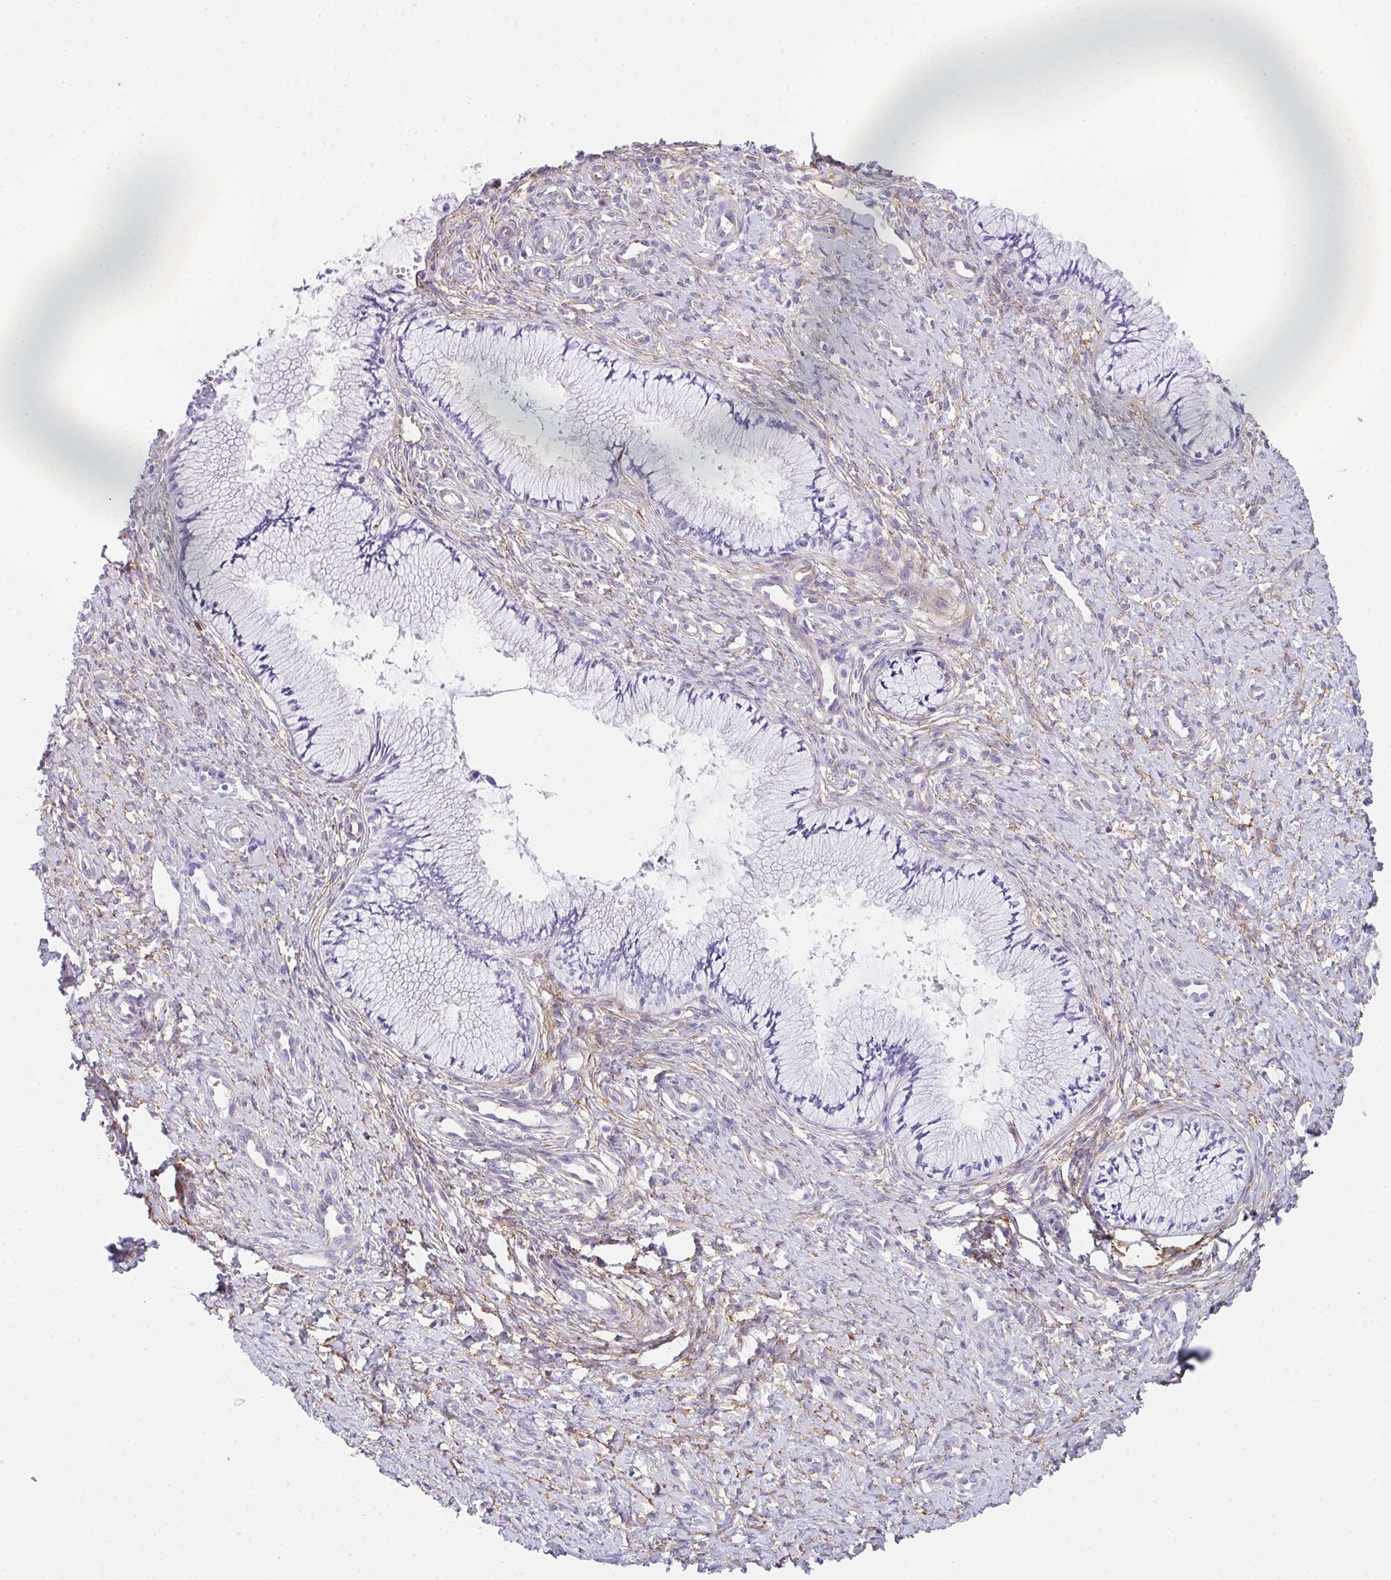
{"staining": {"intensity": "negative", "quantity": "none", "location": "none"}, "tissue": "cervix", "cell_type": "Glandular cells", "image_type": "normal", "snomed": [{"axis": "morphology", "description": "Normal tissue, NOS"}, {"axis": "topography", "description": "Cervix"}], "caption": "The image exhibits no staining of glandular cells in unremarkable cervix. Nuclei are stained in blue.", "gene": "DBN1", "patient": {"sex": "female", "age": 37}}